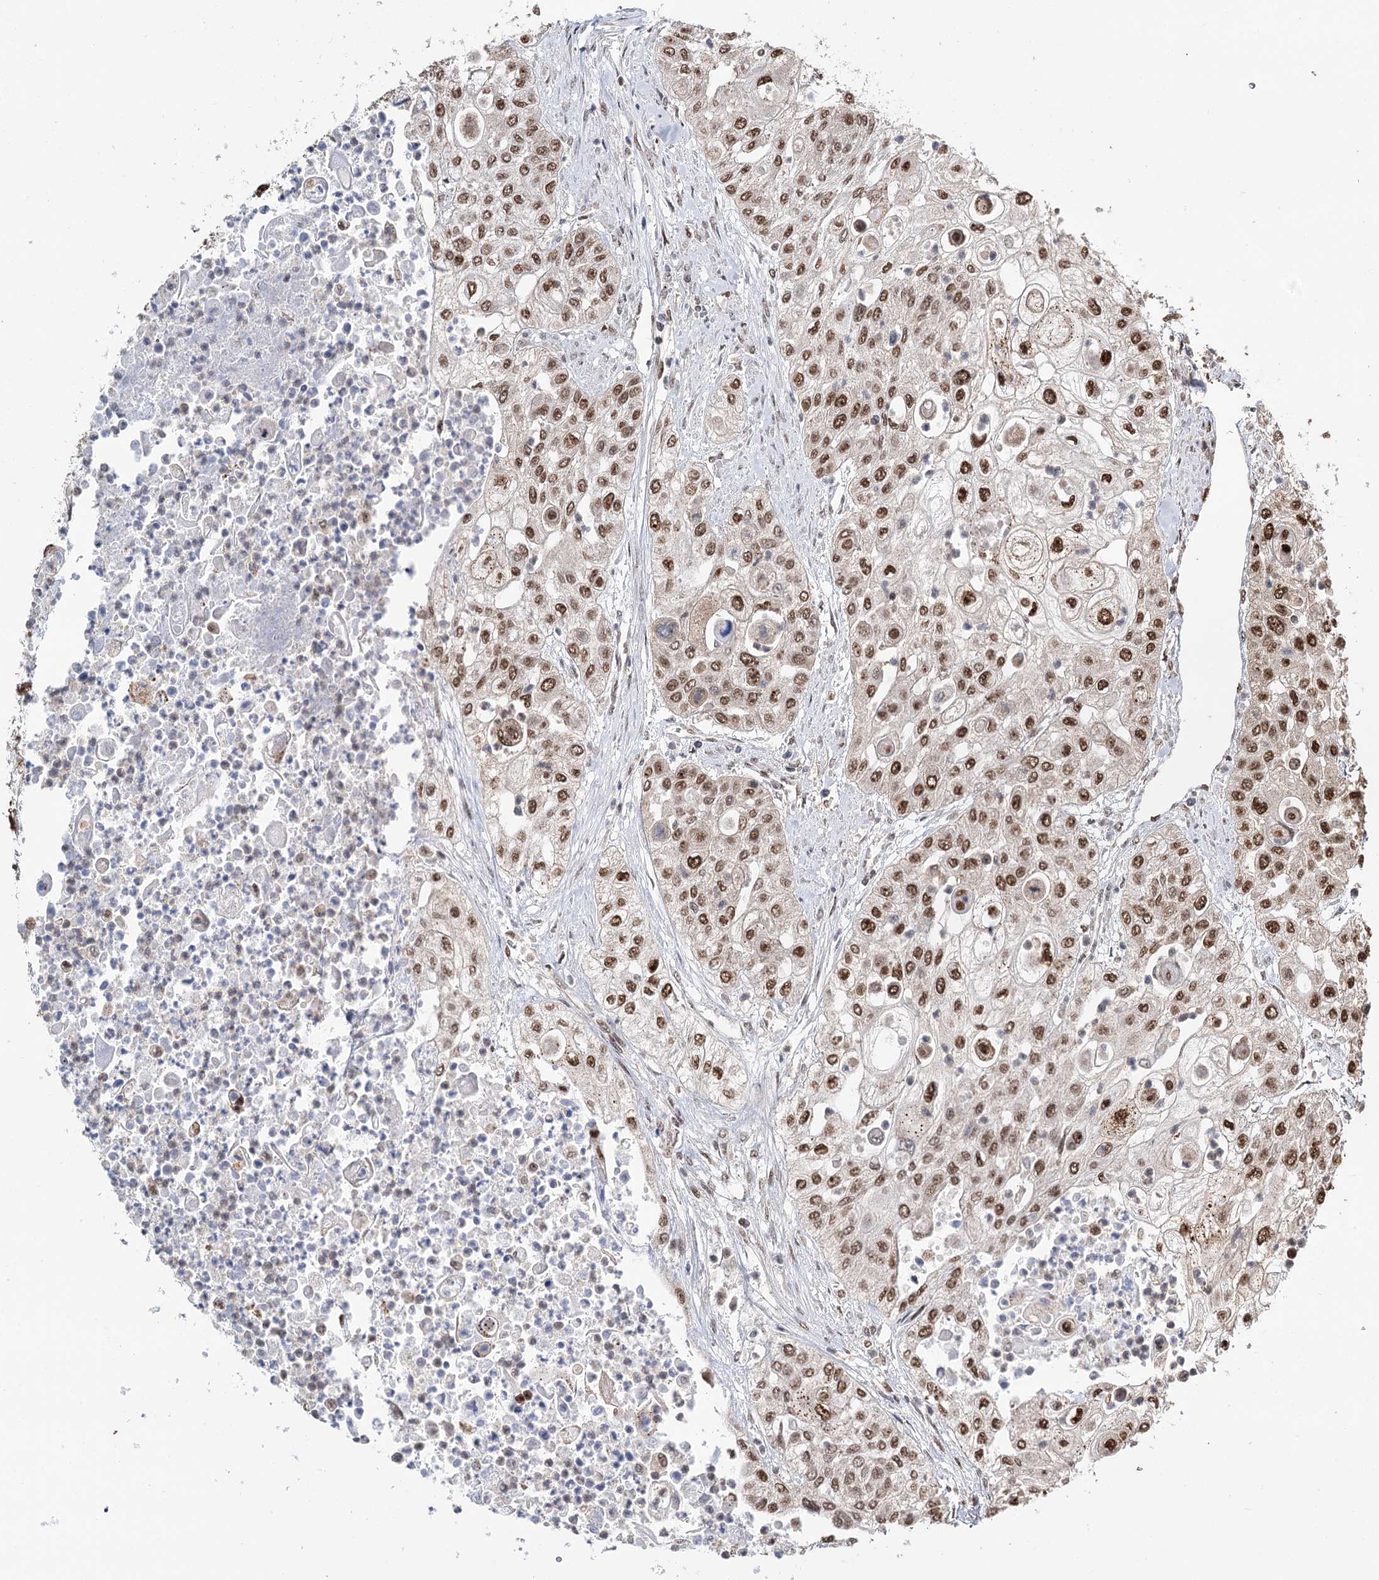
{"staining": {"intensity": "moderate", "quantity": ">75%", "location": "nuclear"}, "tissue": "urothelial cancer", "cell_type": "Tumor cells", "image_type": "cancer", "snomed": [{"axis": "morphology", "description": "Urothelial carcinoma, High grade"}, {"axis": "topography", "description": "Urinary bladder"}], "caption": "Immunohistochemical staining of human urothelial cancer demonstrates moderate nuclear protein positivity in approximately >75% of tumor cells.", "gene": "RPS27A", "patient": {"sex": "female", "age": 79}}